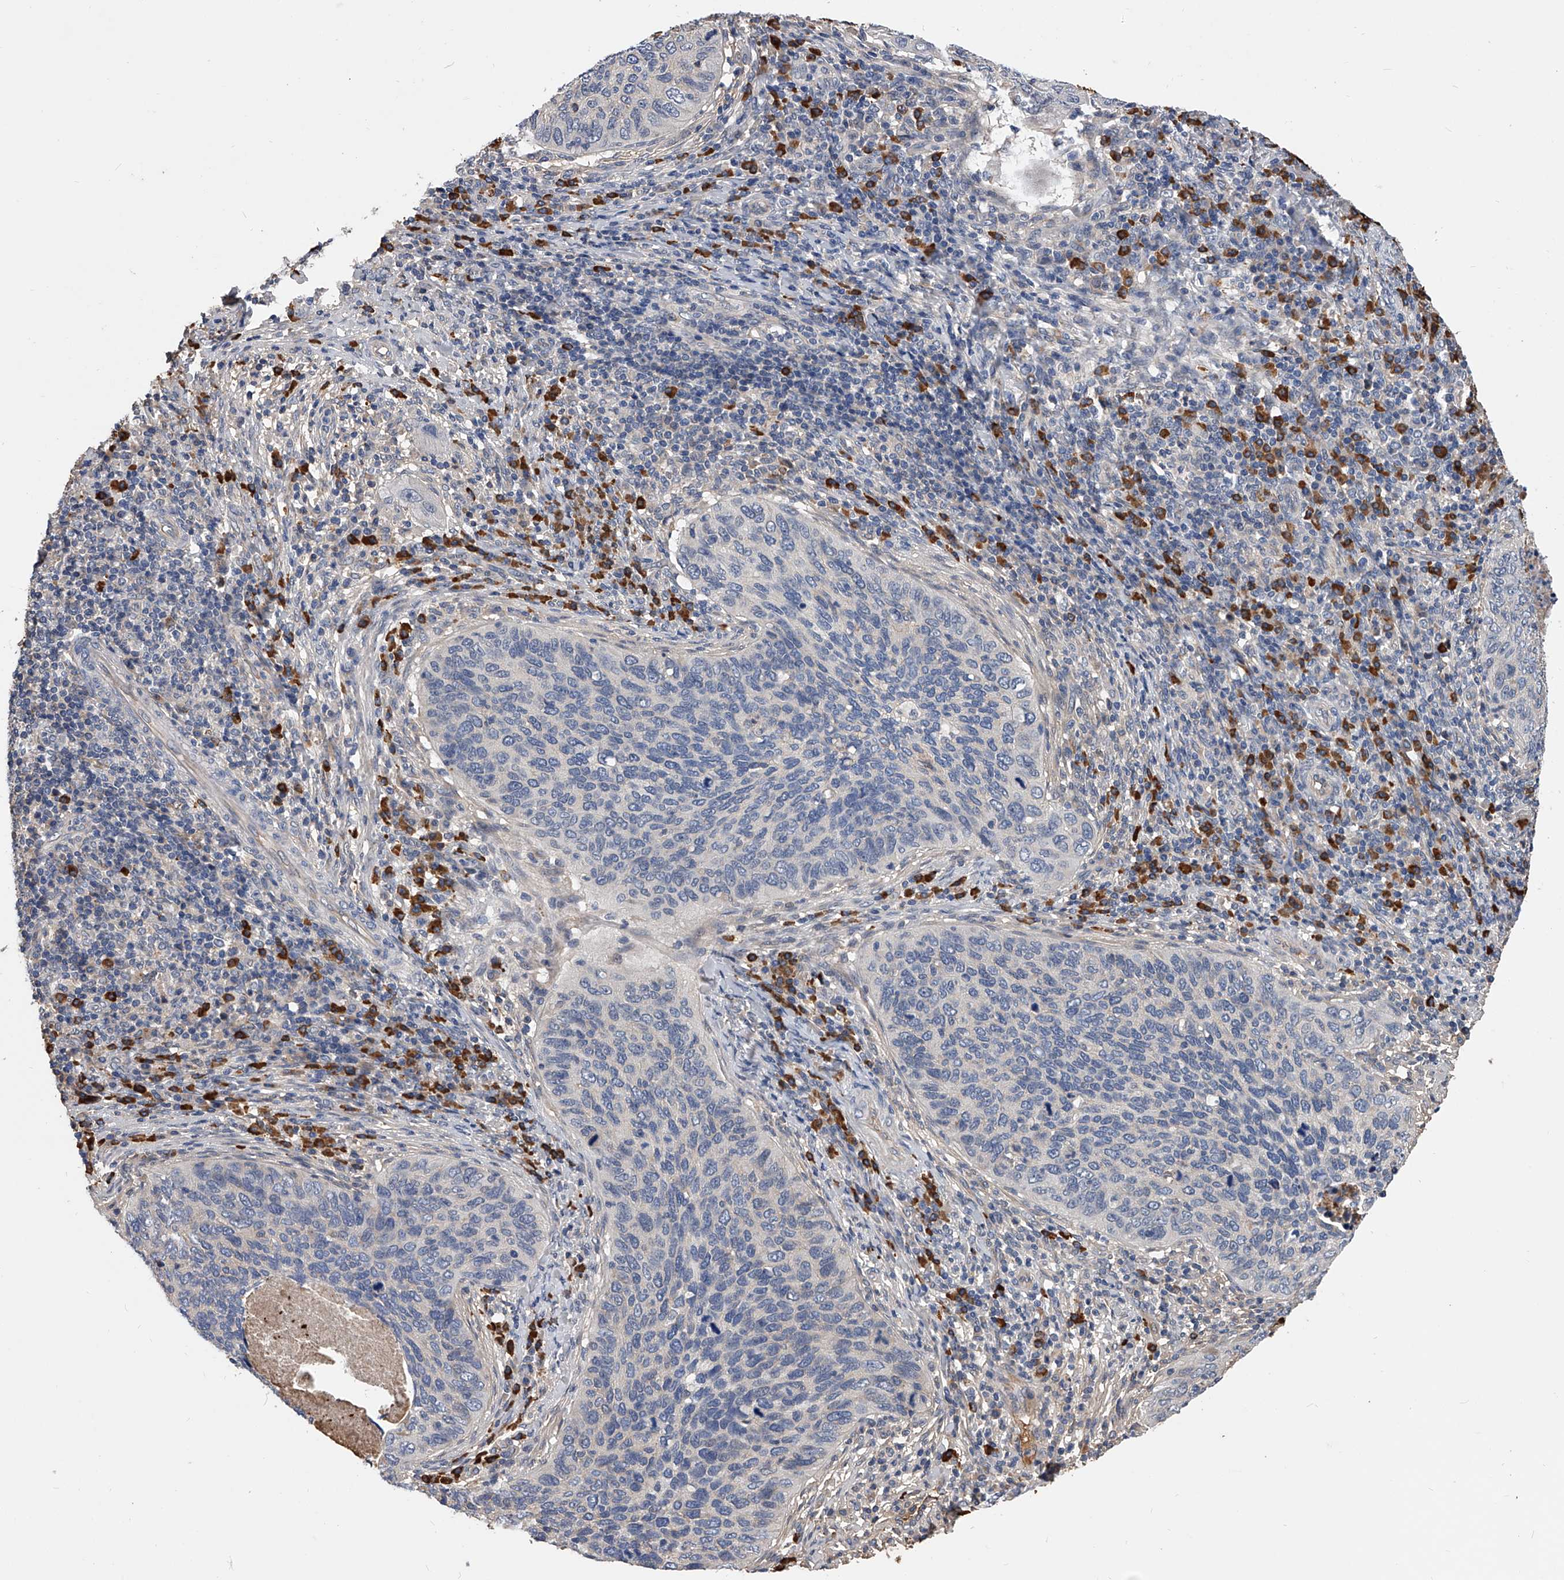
{"staining": {"intensity": "negative", "quantity": "none", "location": "none"}, "tissue": "cervical cancer", "cell_type": "Tumor cells", "image_type": "cancer", "snomed": [{"axis": "morphology", "description": "Squamous cell carcinoma, NOS"}, {"axis": "topography", "description": "Cervix"}], "caption": "A high-resolution photomicrograph shows IHC staining of cervical cancer (squamous cell carcinoma), which demonstrates no significant staining in tumor cells.", "gene": "ZNF25", "patient": {"sex": "female", "age": 38}}